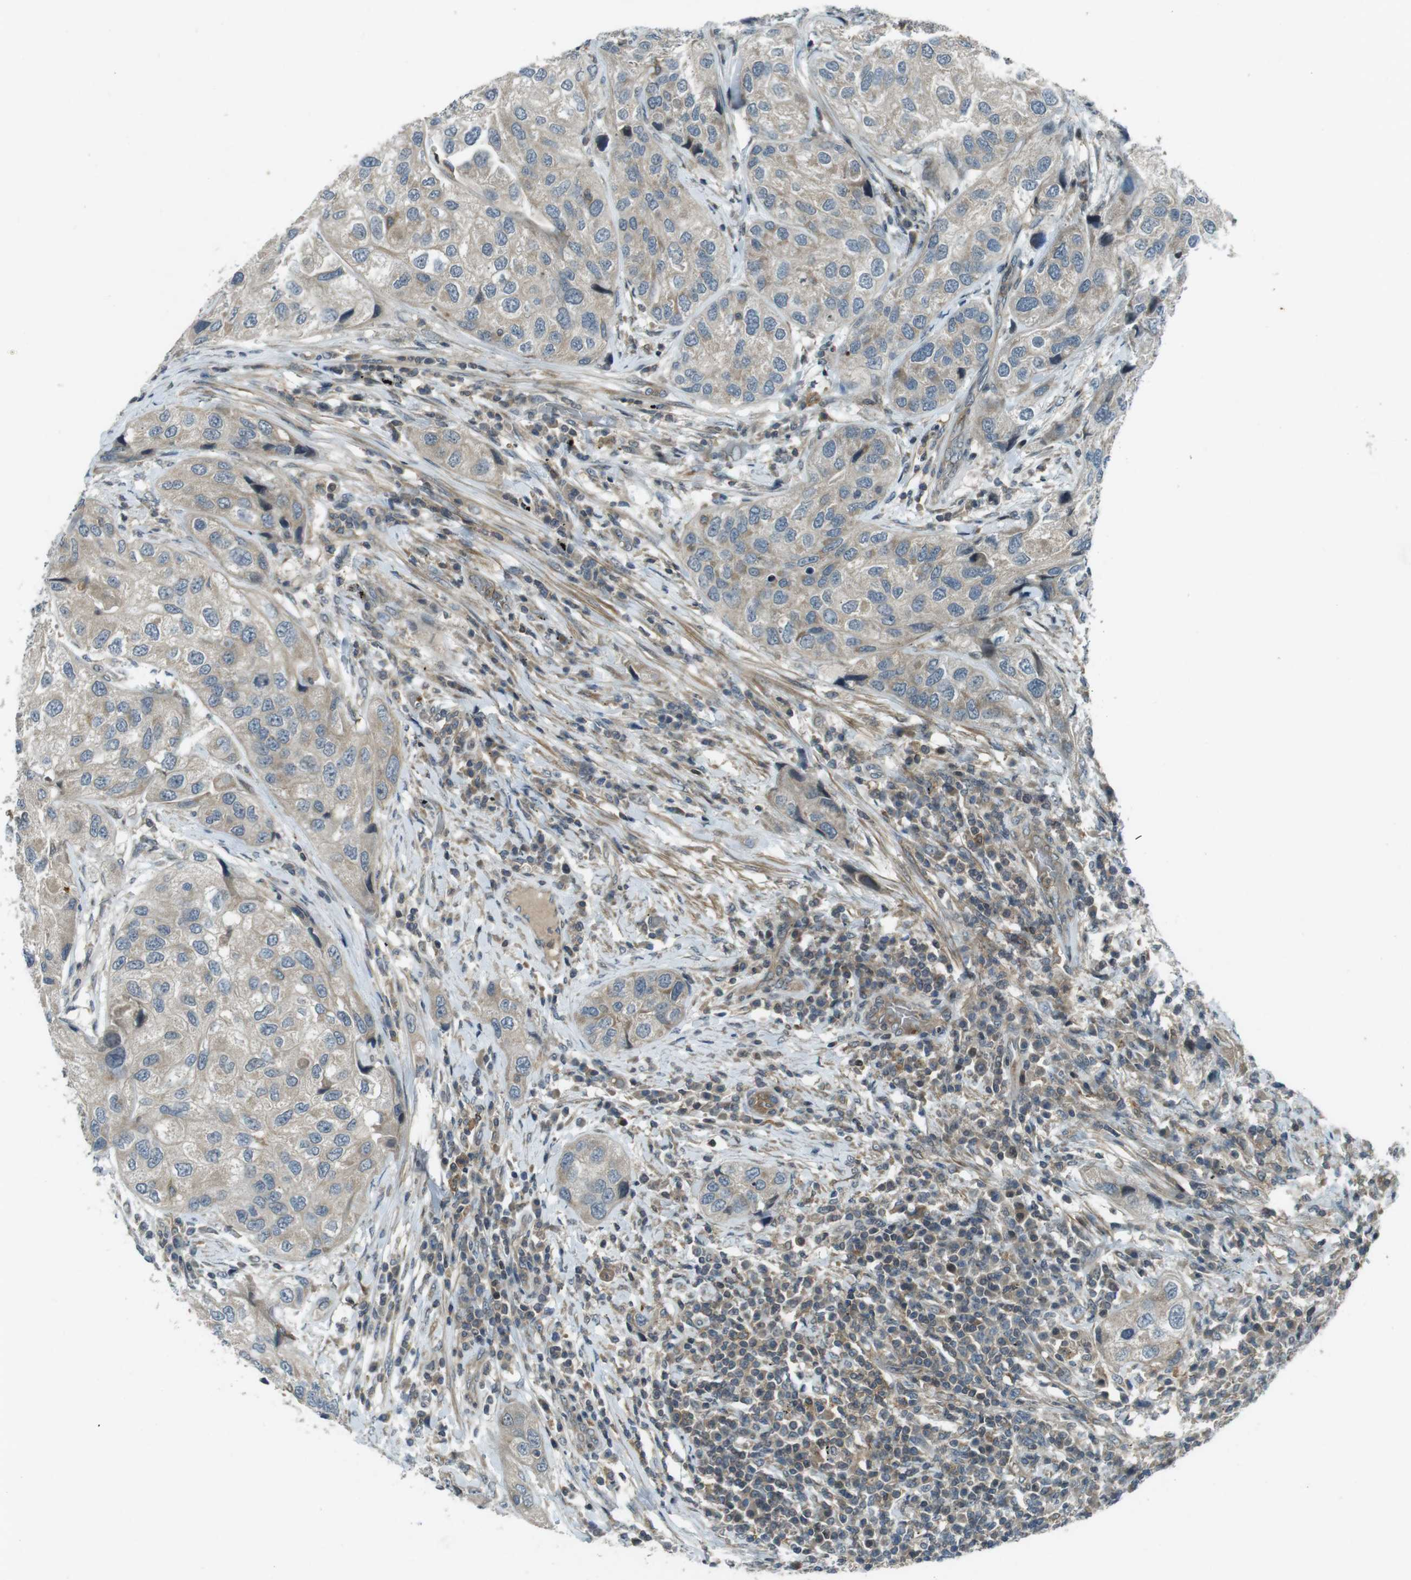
{"staining": {"intensity": "weak", "quantity": "<25%", "location": "cytoplasmic/membranous"}, "tissue": "urothelial cancer", "cell_type": "Tumor cells", "image_type": "cancer", "snomed": [{"axis": "morphology", "description": "Urothelial carcinoma, High grade"}, {"axis": "topography", "description": "Urinary bladder"}], "caption": "Human urothelial cancer stained for a protein using immunohistochemistry (IHC) displays no staining in tumor cells.", "gene": "ZYX", "patient": {"sex": "female", "age": 64}}